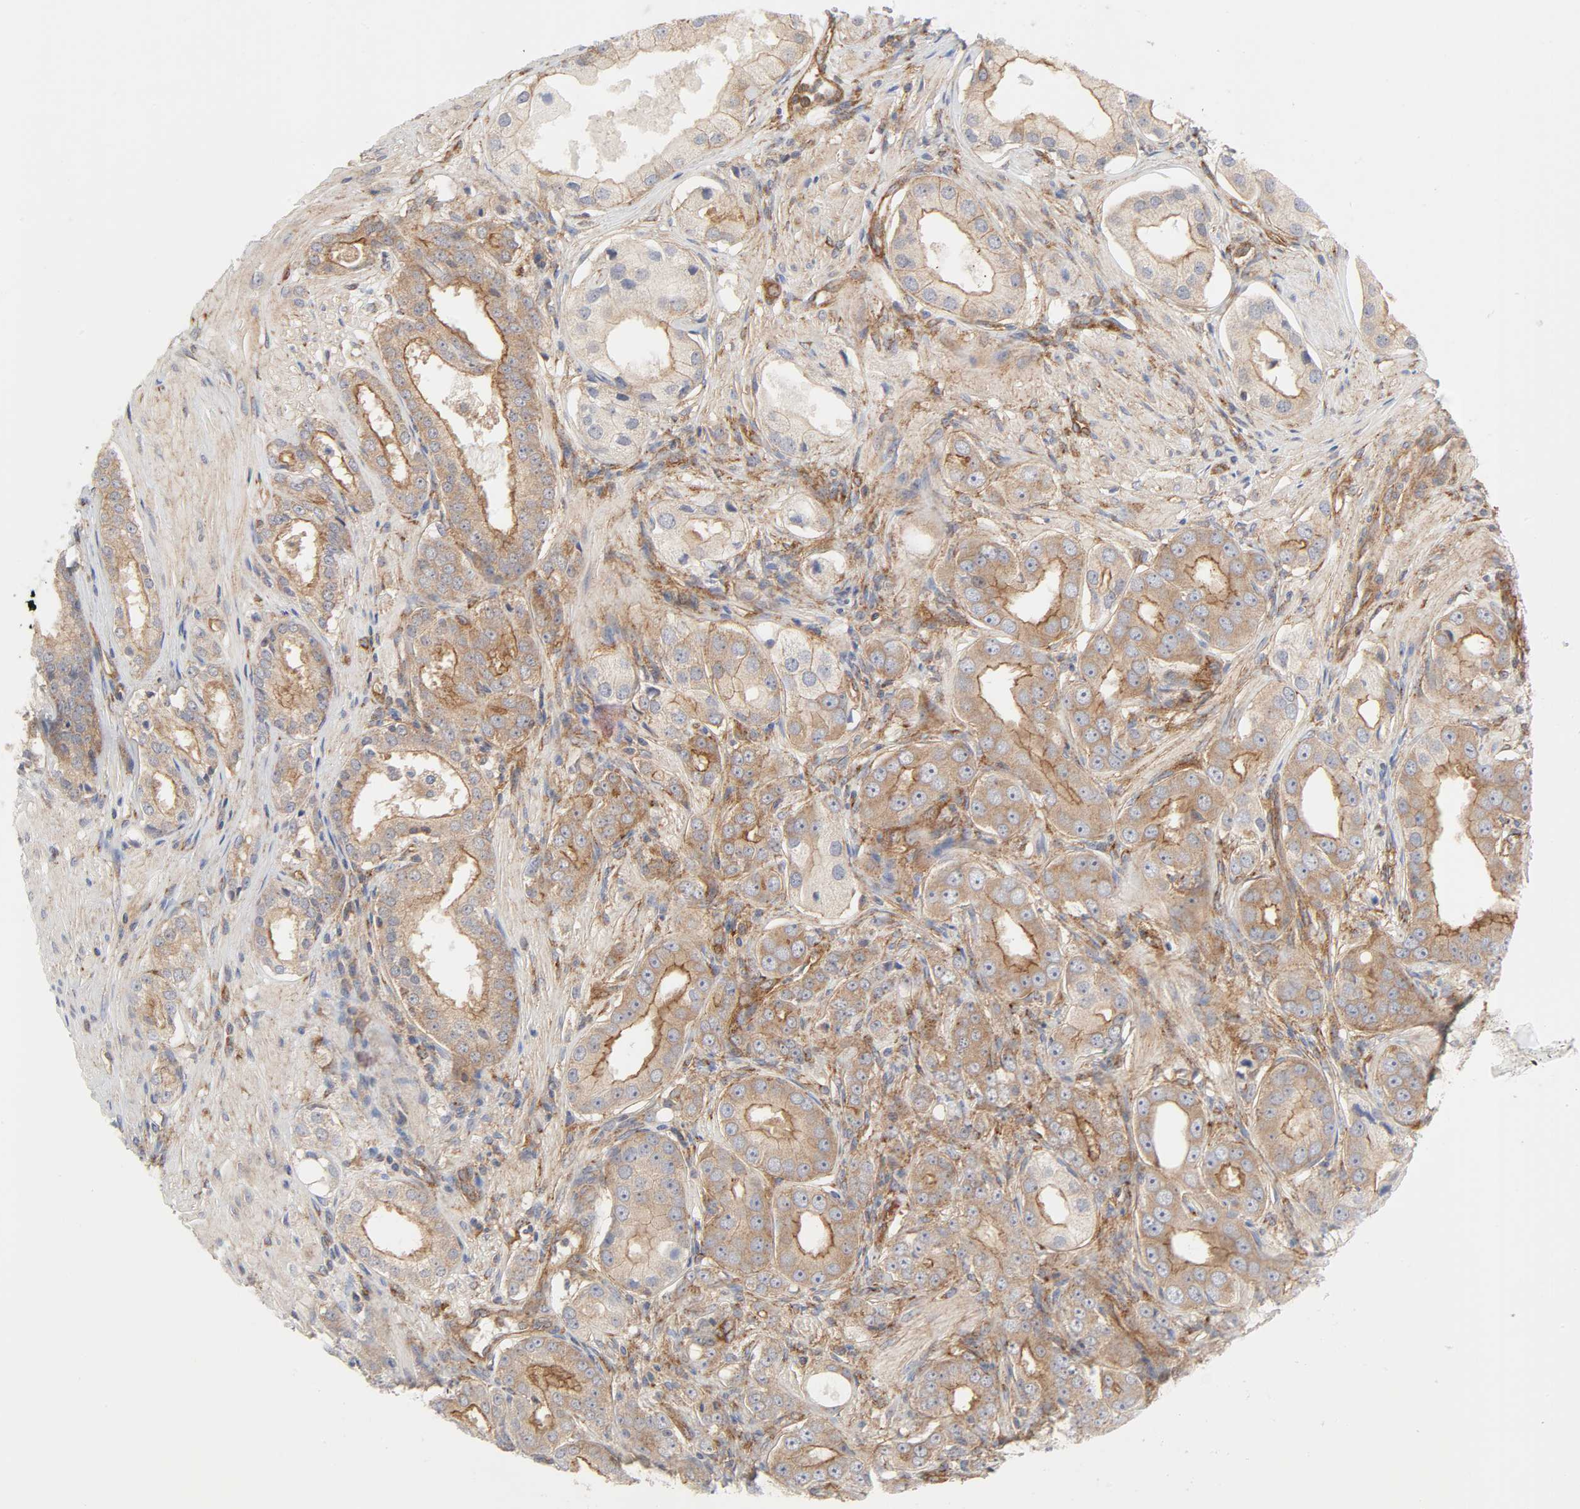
{"staining": {"intensity": "moderate", "quantity": ">75%", "location": "cytoplasmic/membranous"}, "tissue": "prostate cancer", "cell_type": "Tumor cells", "image_type": "cancer", "snomed": [{"axis": "morphology", "description": "Adenocarcinoma, Medium grade"}, {"axis": "topography", "description": "Prostate"}], "caption": "DAB immunohistochemical staining of human adenocarcinoma (medium-grade) (prostate) reveals moderate cytoplasmic/membranous protein positivity in about >75% of tumor cells.", "gene": "AP2A1", "patient": {"sex": "male", "age": 53}}